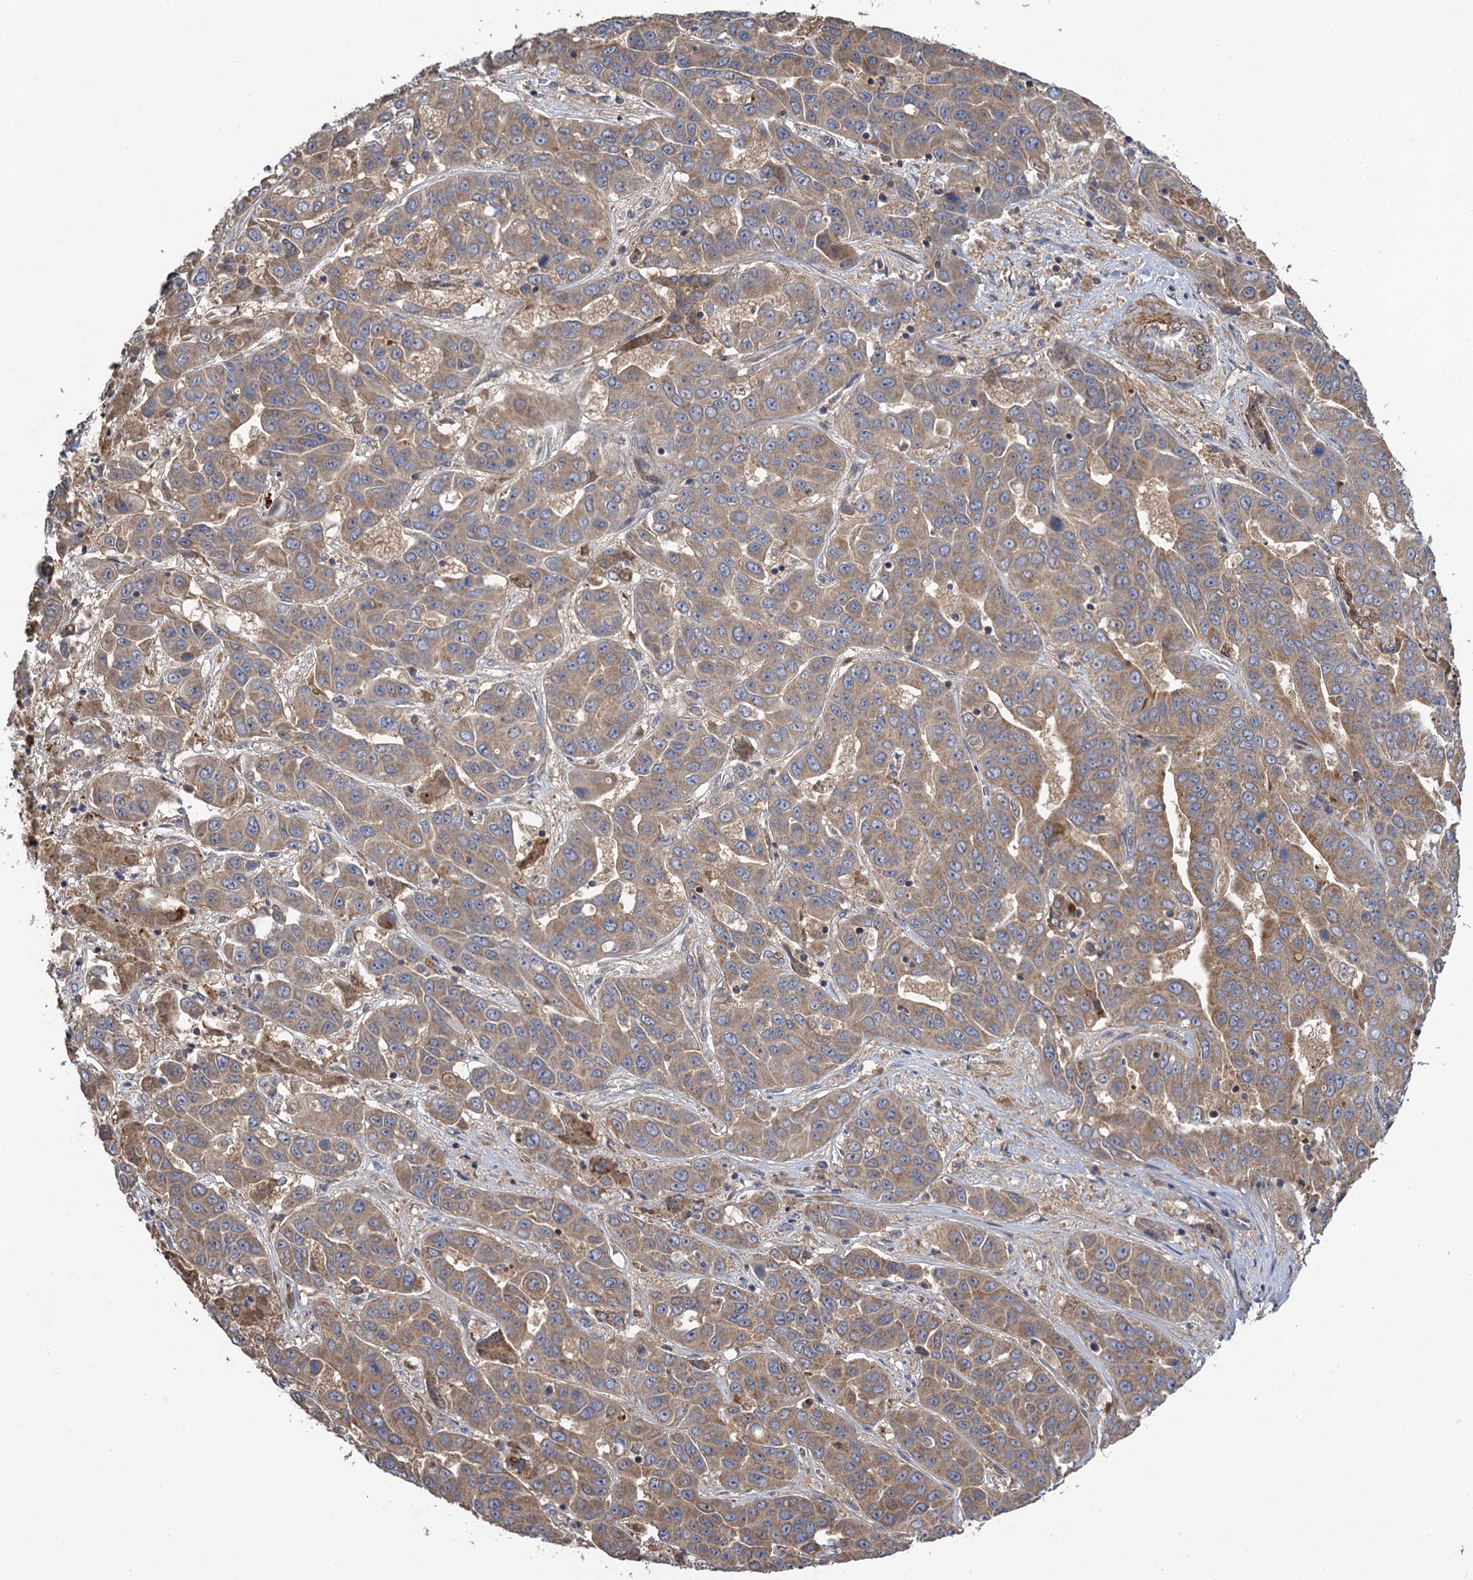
{"staining": {"intensity": "weak", "quantity": ">75%", "location": "cytoplasmic/membranous"}, "tissue": "liver cancer", "cell_type": "Tumor cells", "image_type": "cancer", "snomed": [{"axis": "morphology", "description": "Cholangiocarcinoma"}, {"axis": "topography", "description": "Liver"}], "caption": "The immunohistochemical stain labels weak cytoplasmic/membranous staining in tumor cells of cholangiocarcinoma (liver) tissue. (Brightfield microscopy of DAB IHC at high magnification).", "gene": "WDR88", "patient": {"sex": "female", "age": 52}}